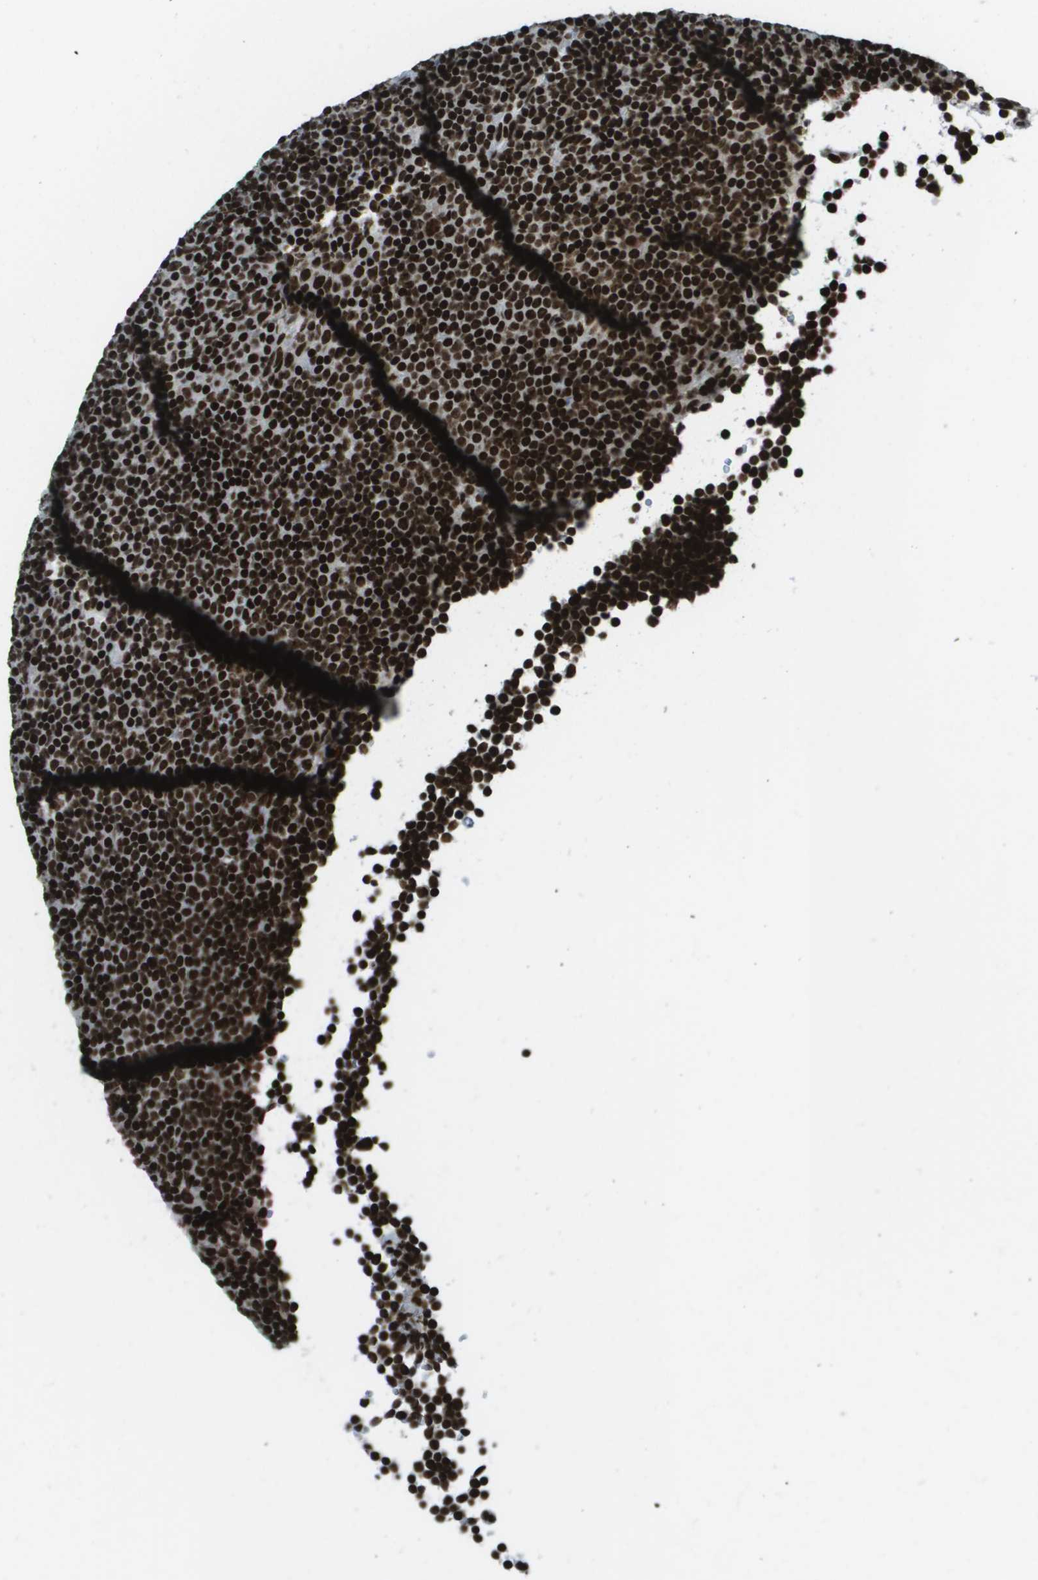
{"staining": {"intensity": "strong", "quantity": ">75%", "location": "nuclear"}, "tissue": "lymphoma", "cell_type": "Tumor cells", "image_type": "cancer", "snomed": [{"axis": "morphology", "description": "Malignant lymphoma, non-Hodgkin's type, Low grade"}, {"axis": "topography", "description": "Lymph node"}], "caption": "A brown stain labels strong nuclear staining of a protein in human lymphoma tumor cells.", "gene": "GLYR1", "patient": {"sex": "female", "age": 67}}